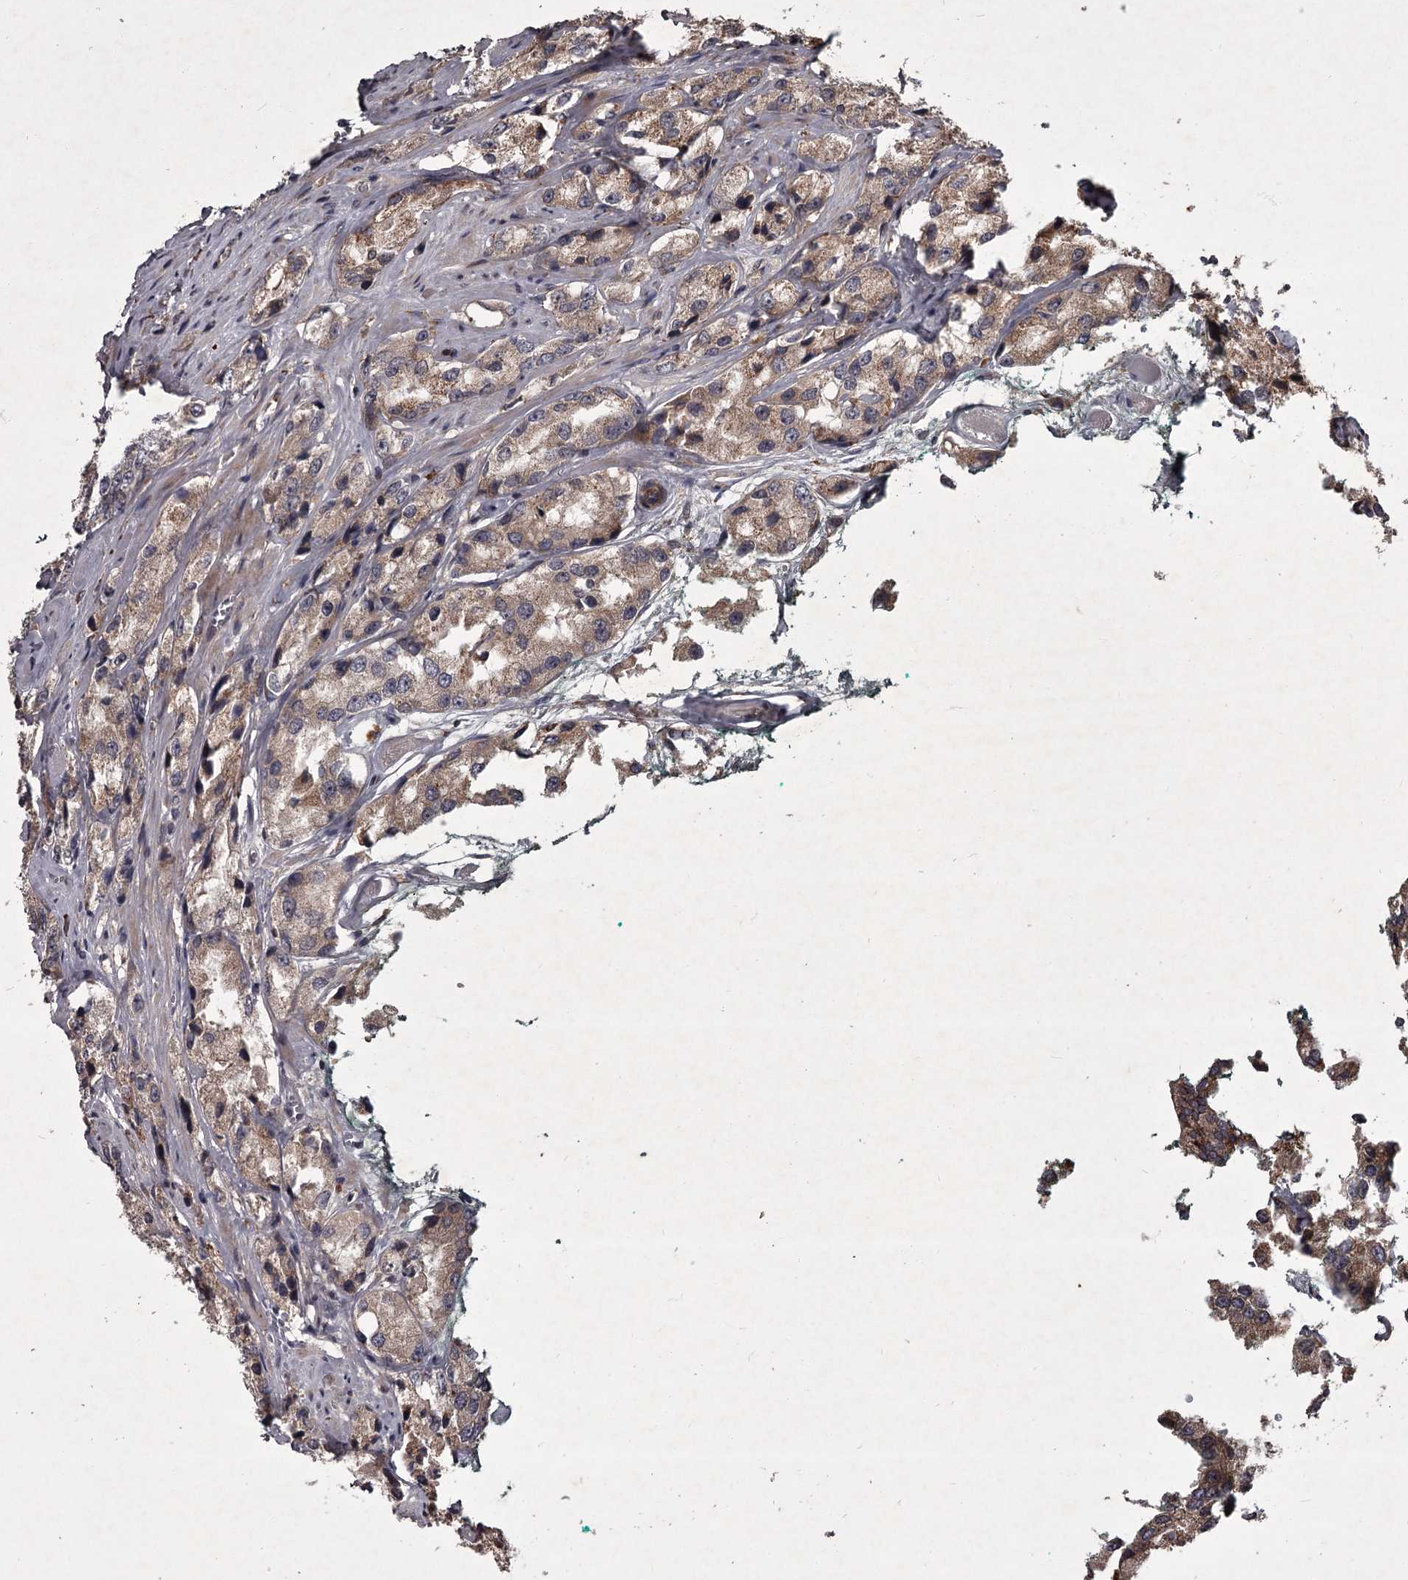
{"staining": {"intensity": "weak", "quantity": ">75%", "location": "cytoplasmic/membranous"}, "tissue": "prostate cancer", "cell_type": "Tumor cells", "image_type": "cancer", "snomed": [{"axis": "morphology", "description": "Adenocarcinoma, High grade"}, {"axis": "topography", "description": "Prostate"}], "caption": "Human prostate adenocarcinoma (high-grade) stained with a protein marker demonstrates weak staining in tumor cells.", "gene": "UNC93B1", "patient": {"sex": "male", "age": 66}}